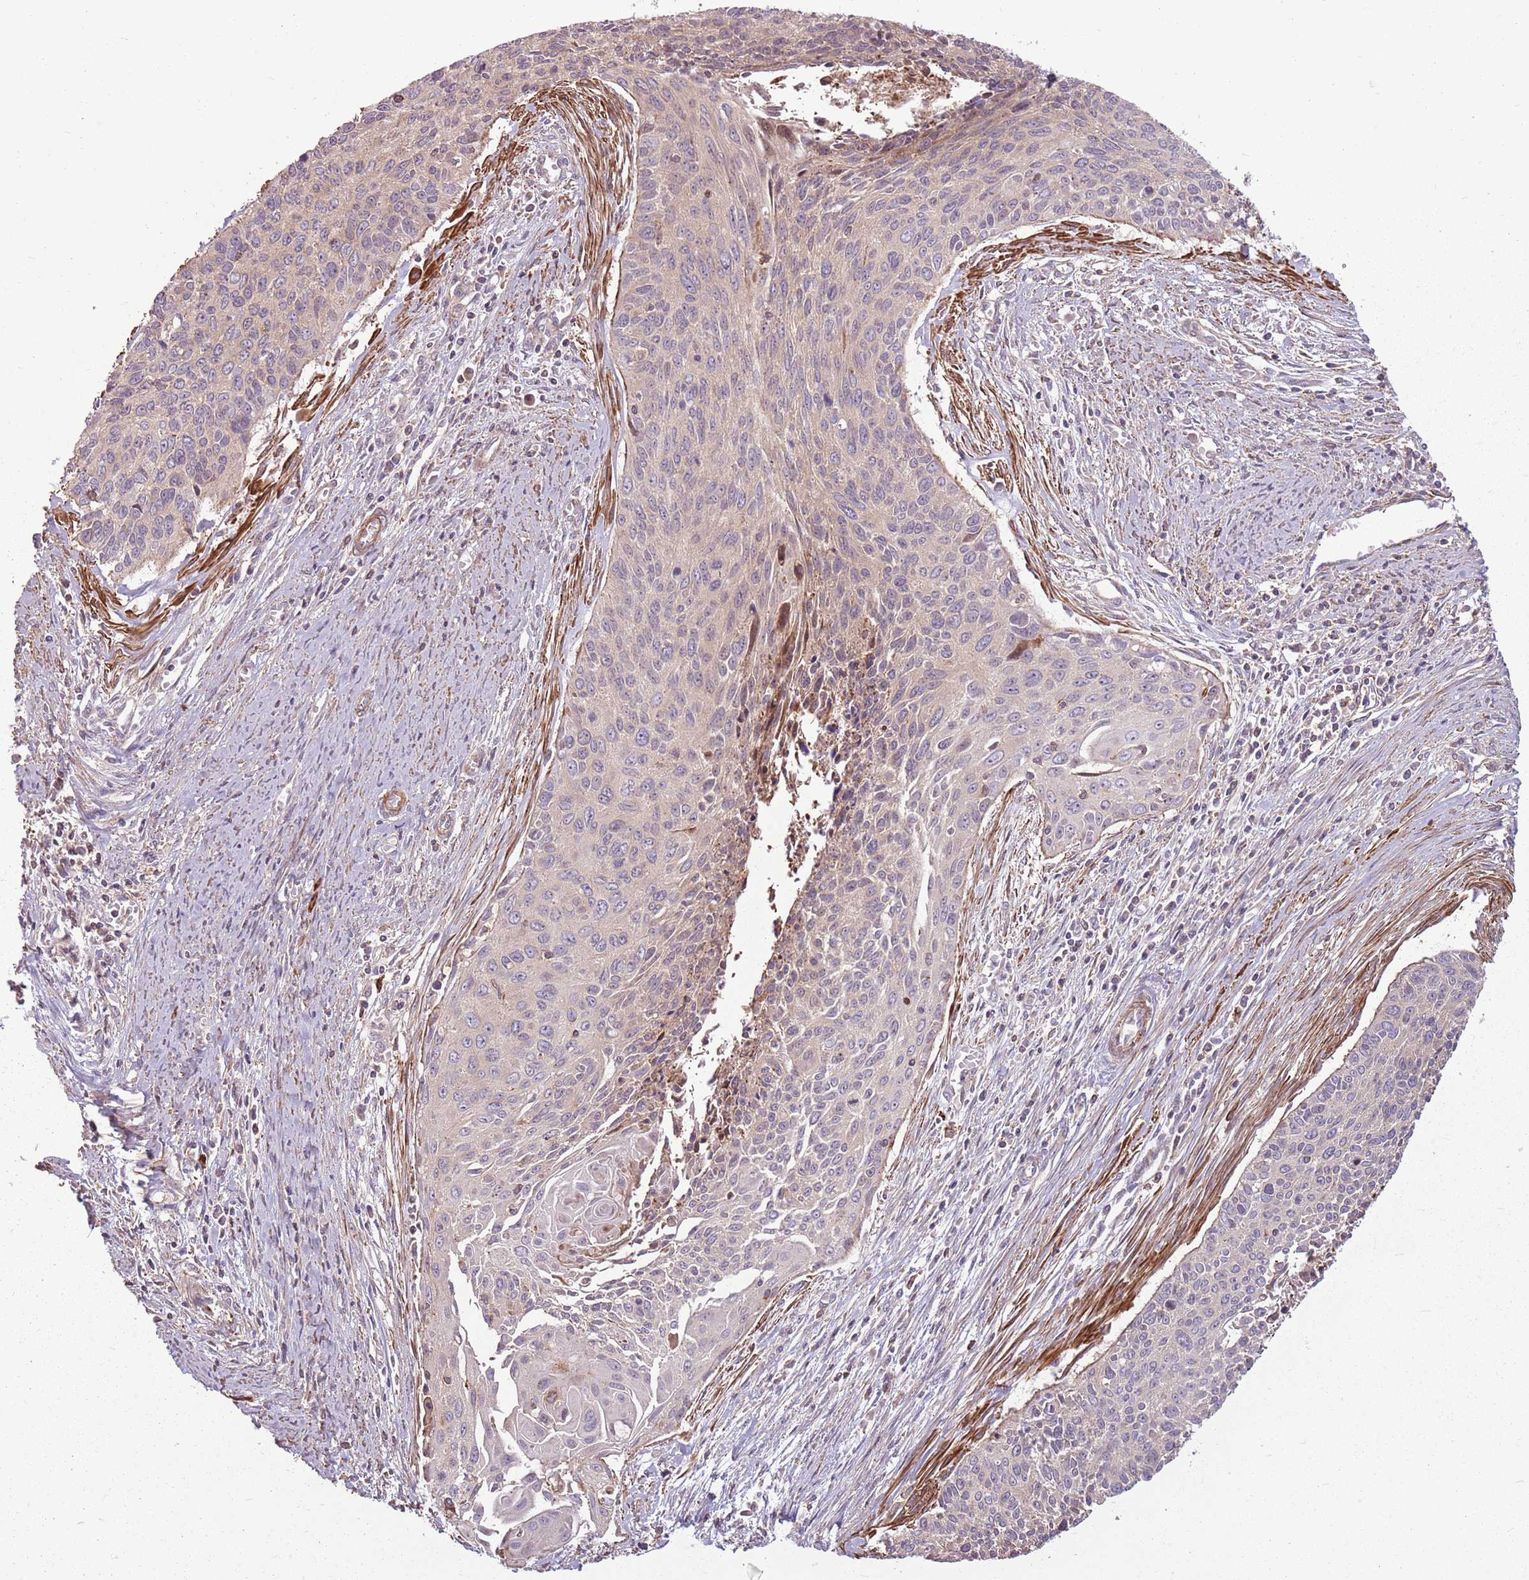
{"staining": {"intensity": "weak", "quantity": "25%-75%", "location": "cytoplasmic/membranous"}, "tissue": "cervical cancer", "cell_type": "Tumor cells", "image_type": "cancer", "snomed": [{"axis": "morphology", "description": "Squamous cell carcinoma, NOS"}, {"axis": "topography", "description": "Cervix"}], "caption": "Immunohistochemical staining of human cervical cancer (squamous cell carcinoma) exhibits low levels of weak cytoplasmic/membranous expression in approximately 25%-75% of tumor cells. The protein is stained brown, and the nuclei are stained in blue (DAB IHC with brightfield microscopy, high magnification).", "gene": "RPL21", "patient": {"sex": "female", "age": 55}}